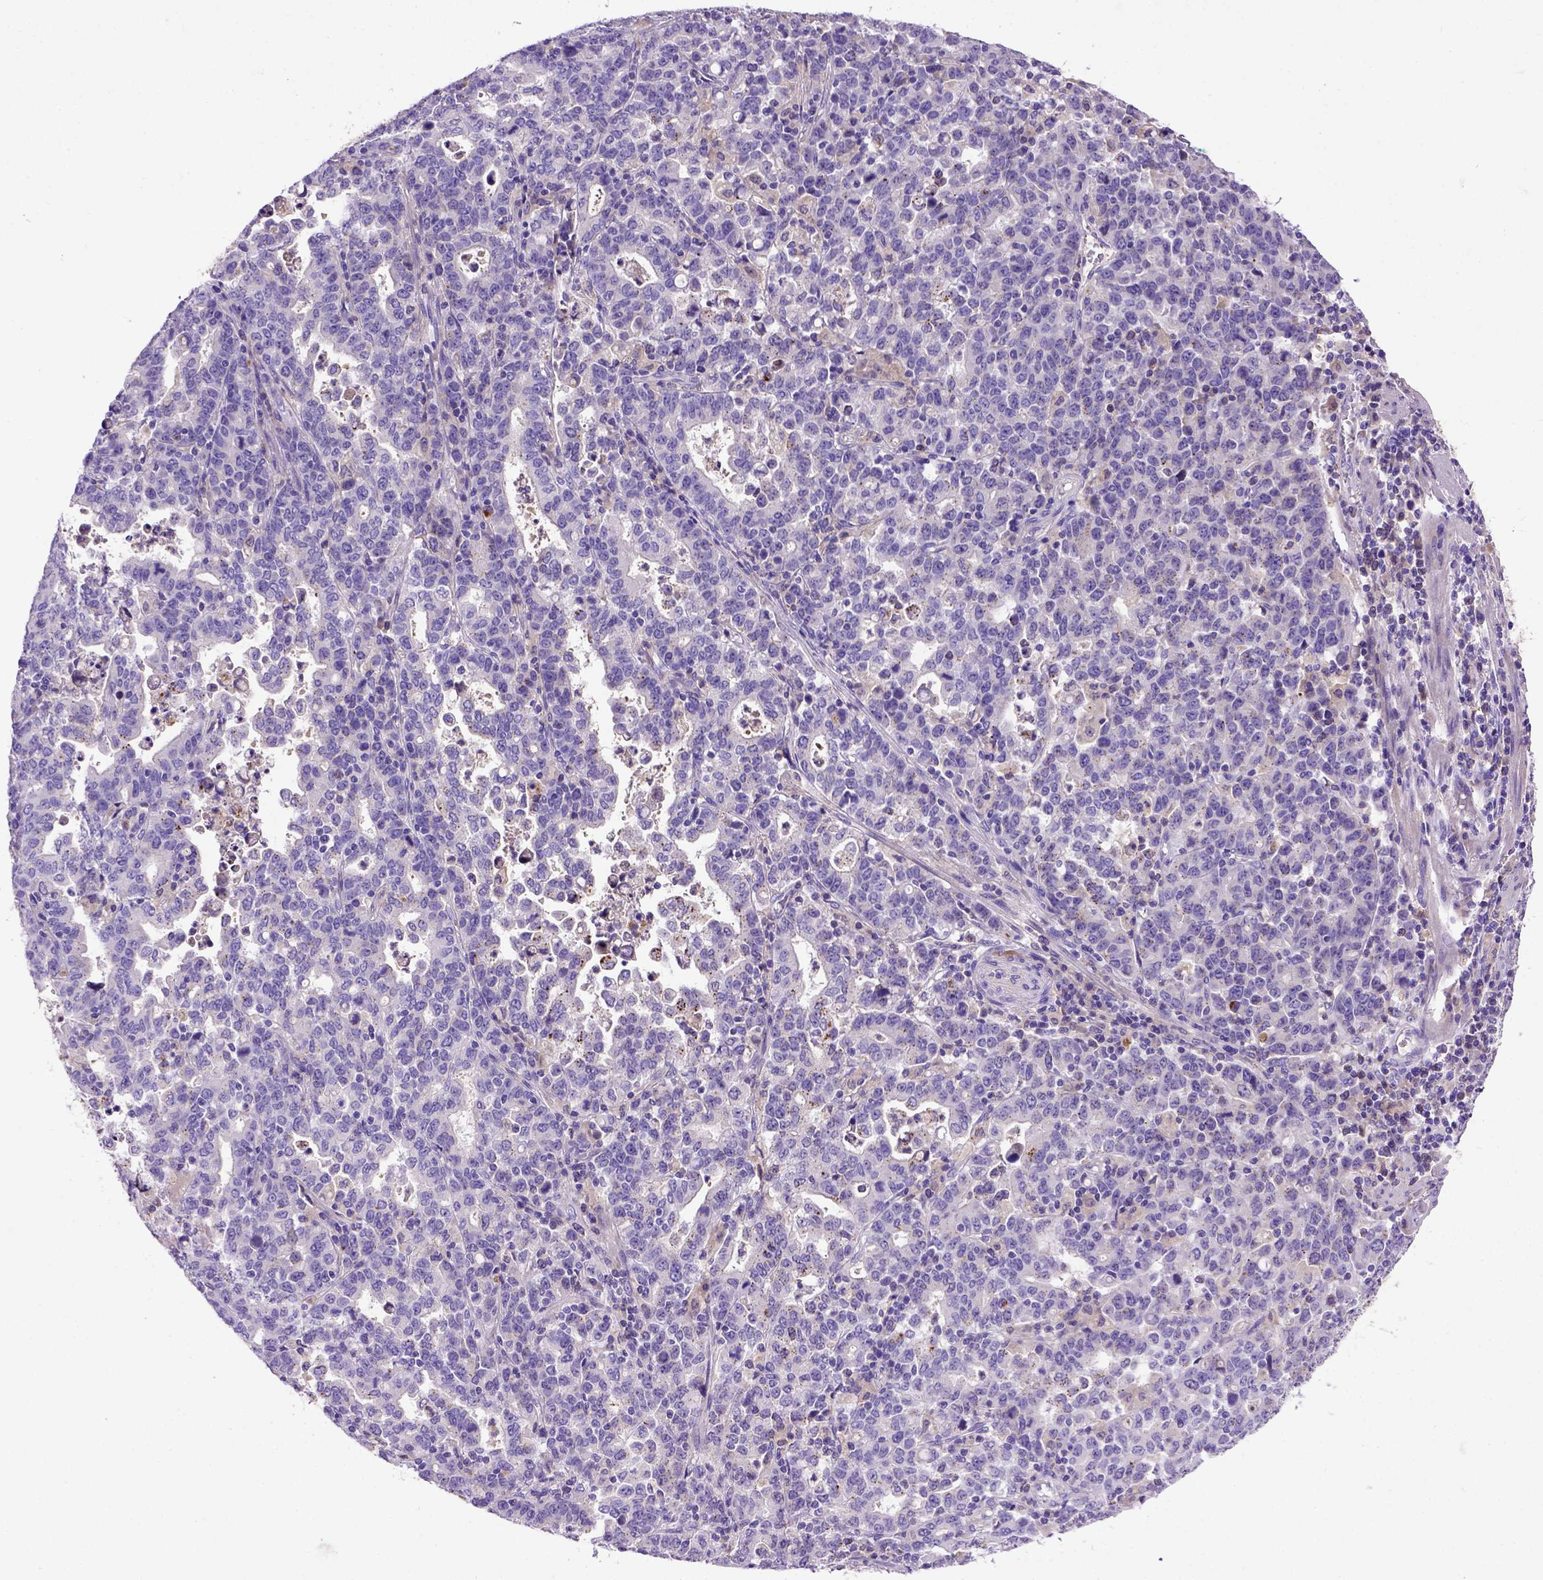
{"staining": {"intensity": "negative", "quantity": "none", "location": "none"}, "tissue": "stomach cancer", "cell_type": "Tumor cells", "image_type": "cancer", "snomed": [{"axis": "morphology", "description": "Adenocarcinoma, NOS"}, {"axis": "topography", "description": "Stomach"}], "caption": "IHC histopathology image of neoplastic tissue: human stomach cancer stained with DAB shows no significant protein positivity in tumor cells.", "gene": "ADAM12", "patient": {"sex": "male", "age": 82}}